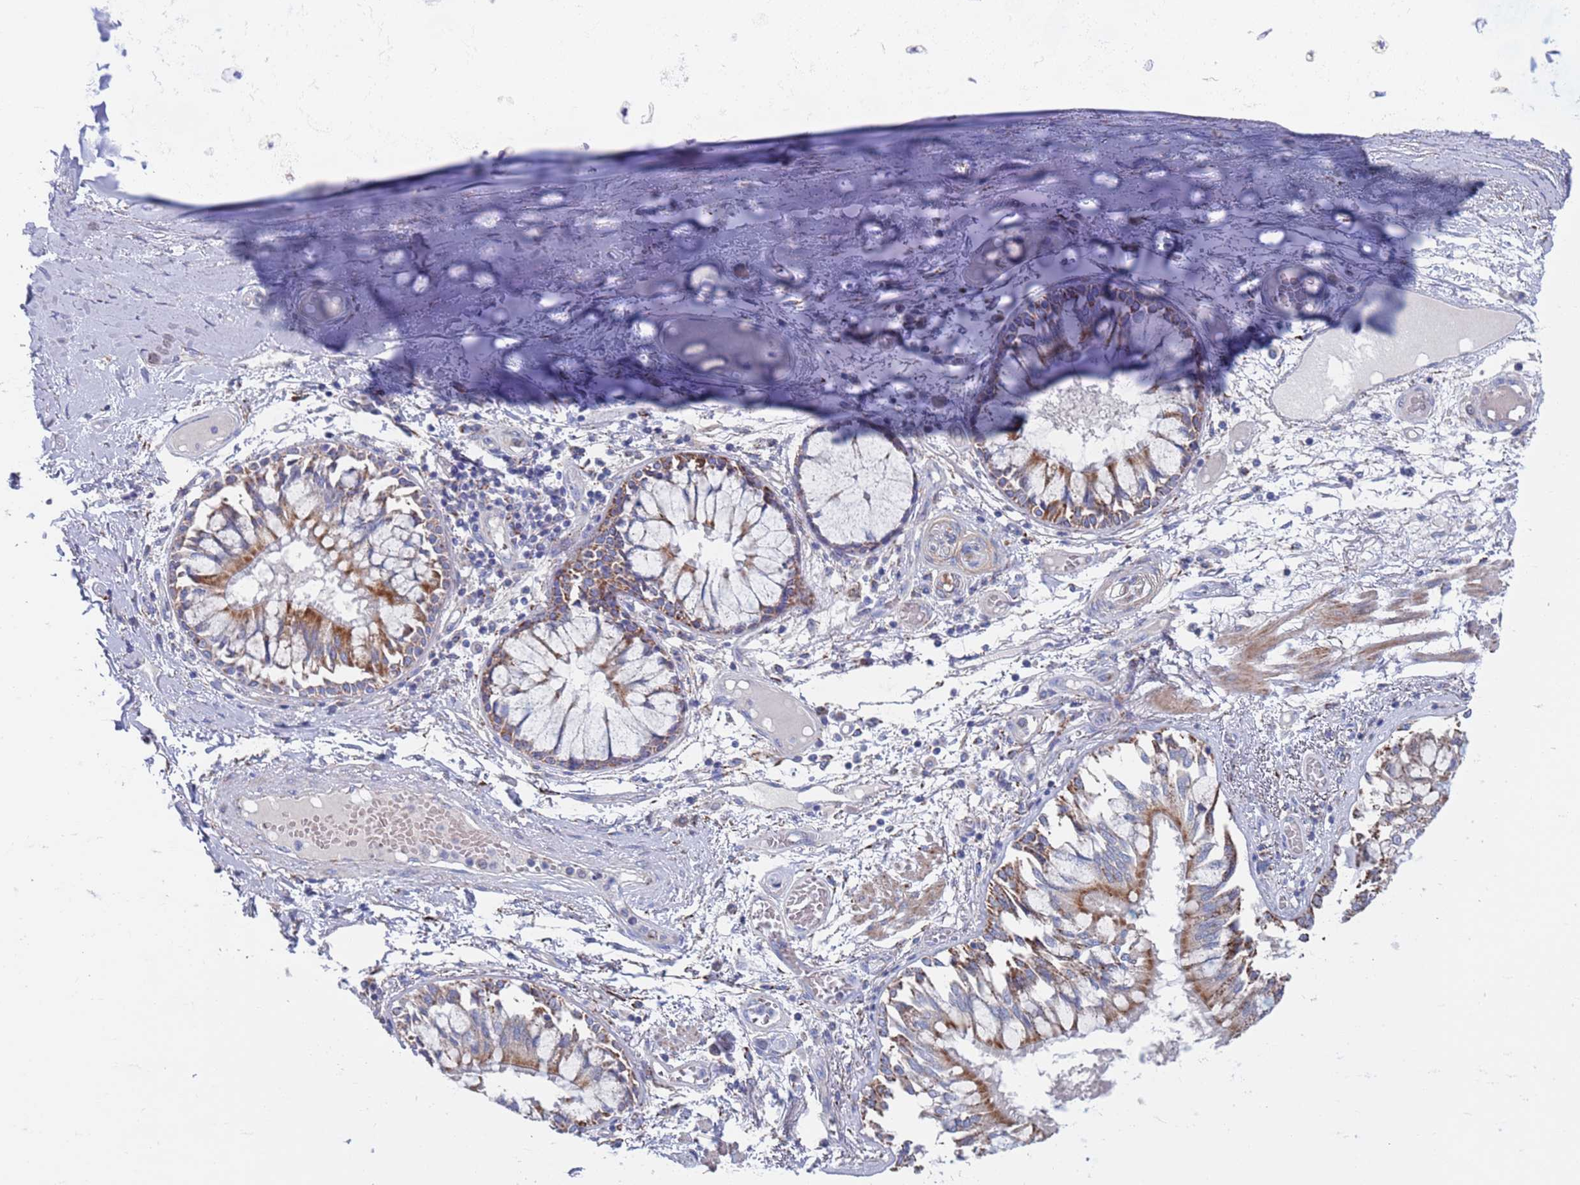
{"staining": {"intensity": "negative", "quantity": "none", "location": "none"}, "tissue": "adipose tissue", "cell_type": "Adipocytes", "image_type": "normal", "snomed": [{"axis": "morphology", "description": "Normal tissue, NOS"}, {"axis": "topography", "description": "Cartilage tissue"}, {"axis": "topography", "description": "Bronchus"}, {"axis": "topography", "description": "Lung"}, {"axis": "topography", "description": "Peripheral nerve tissue"}], "caption": "DAB immunohistochemical staining of normal adipose tissue reveals no significant expression in adipocytes. (DAB immunohistochemistry (IHC), high magnification).", "gene": "CHCHD6", "patient": {"sex": "female", "age": 49}}